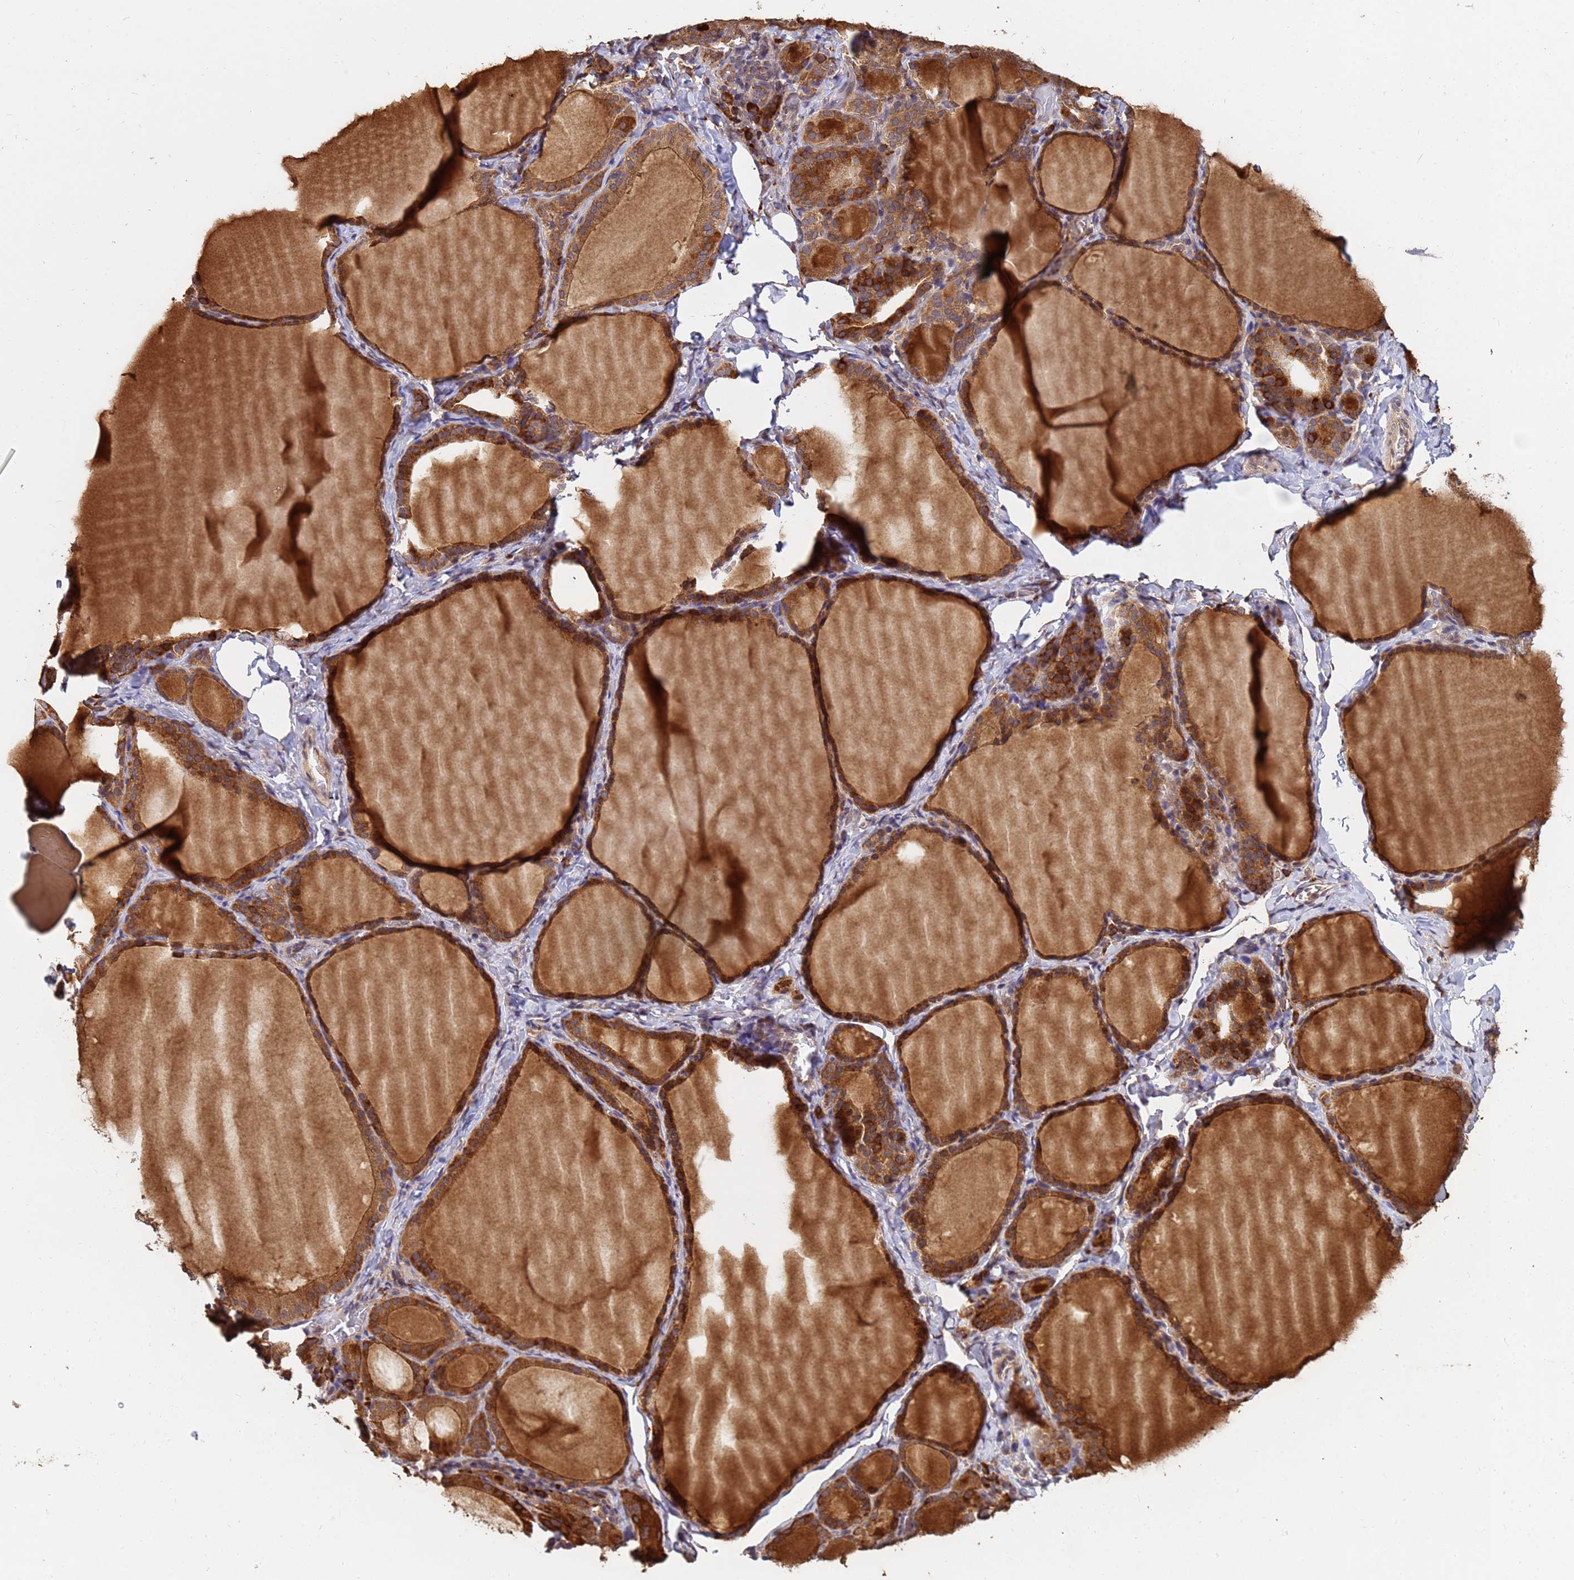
{"staining": {"intensity": "strong", "quantity": ">75%", "location": "cytoplasmic/membranous"}, "tissue": "thyroid gland", "cell_type": "Glandular cells", "image_type": "normal", "snomed": [{"axis": "morphology", "description": "Normal tissue, NOS"}, {"axis": "topography", "description": "Thyroid gland"}], "caption": "Protein staining of normal thyroid gland displays strong cytoplasmic/membranous positivity in approximately >75% of glandular cells. (DAB IHC, brown staining for protein, blue staining for nuclei).", "gene": "ZNF619", "patient": {"sex": "female", "age": 39}}